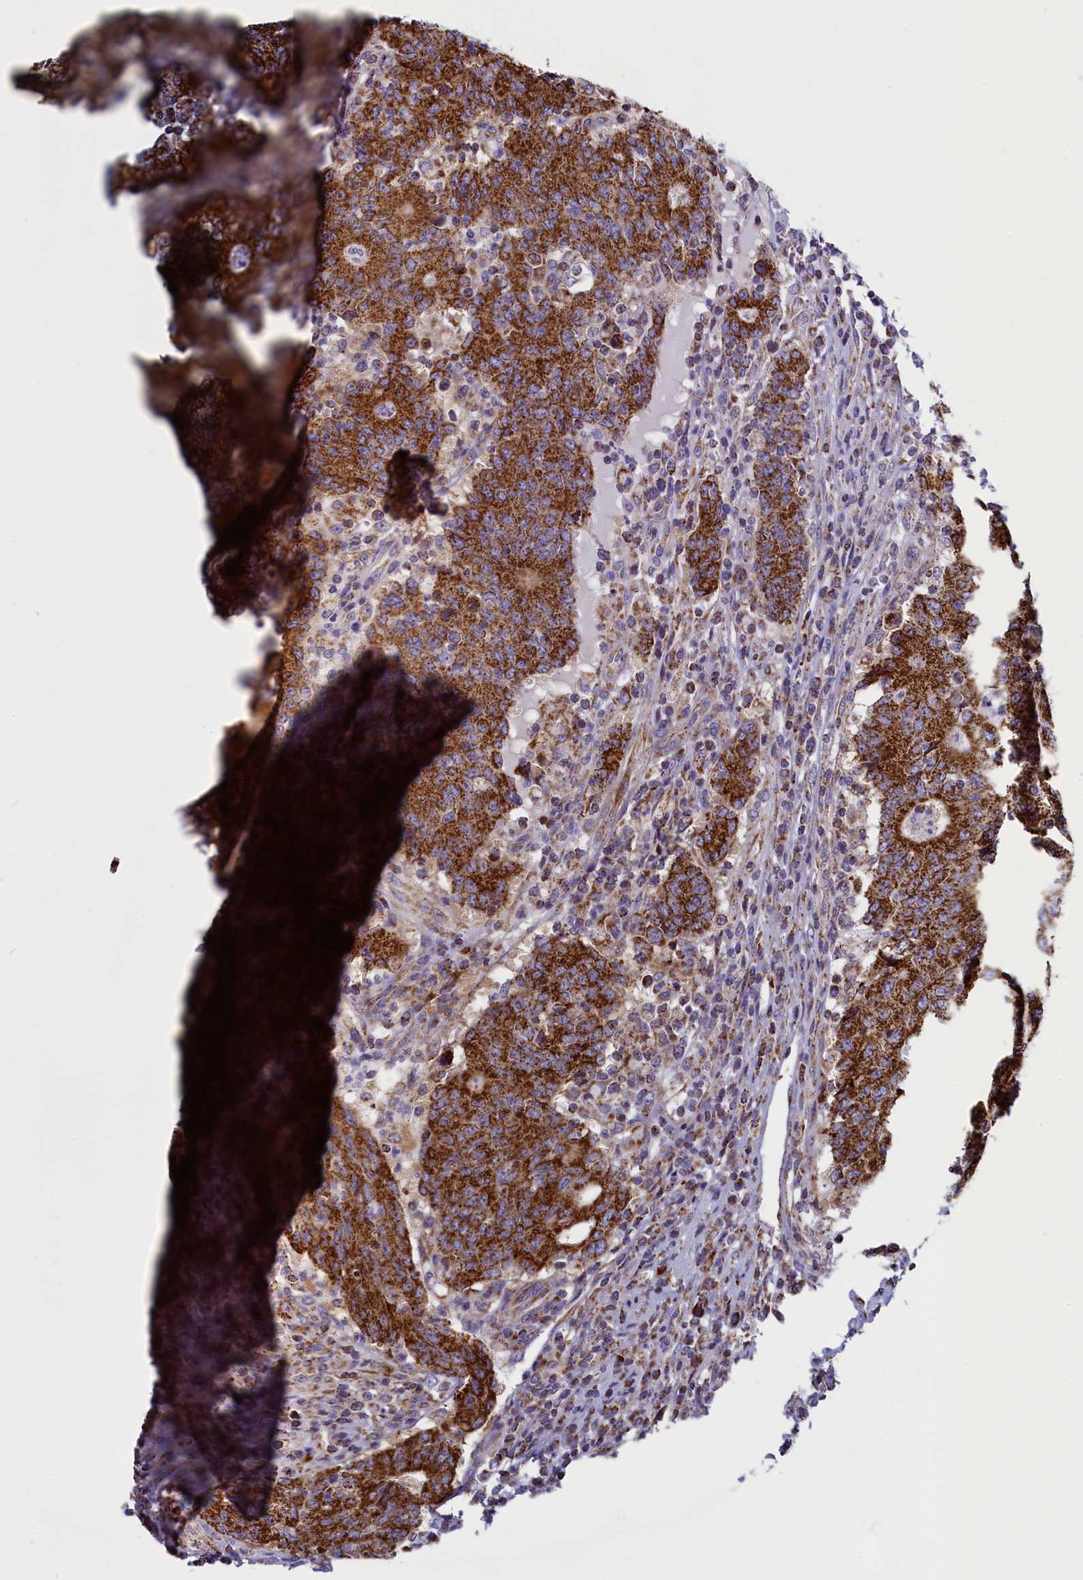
{"staining": {"intensity": "strong", "quantity": ">75%", "location": "cytoplasmic/membranous"}, "tissue": "colorectal cancer", "cell_type": "Tumor cells", "image_type": "cancer", "snomed": [{"axis": "morphology", "description": "Adenocarcinoma, NOS"}, {"axis": "topography", "description": "Colon"}], "caption": "Adenocarcinoma (colorectal) stained with IHC demonstrates strong cytoplasmic/membranous staining in approximately >75% of tumor cells. (IHC, brightfield microscopy, high magnification).", "gene": "IFT122", "patient": {"sex": "female", "age": 75}}